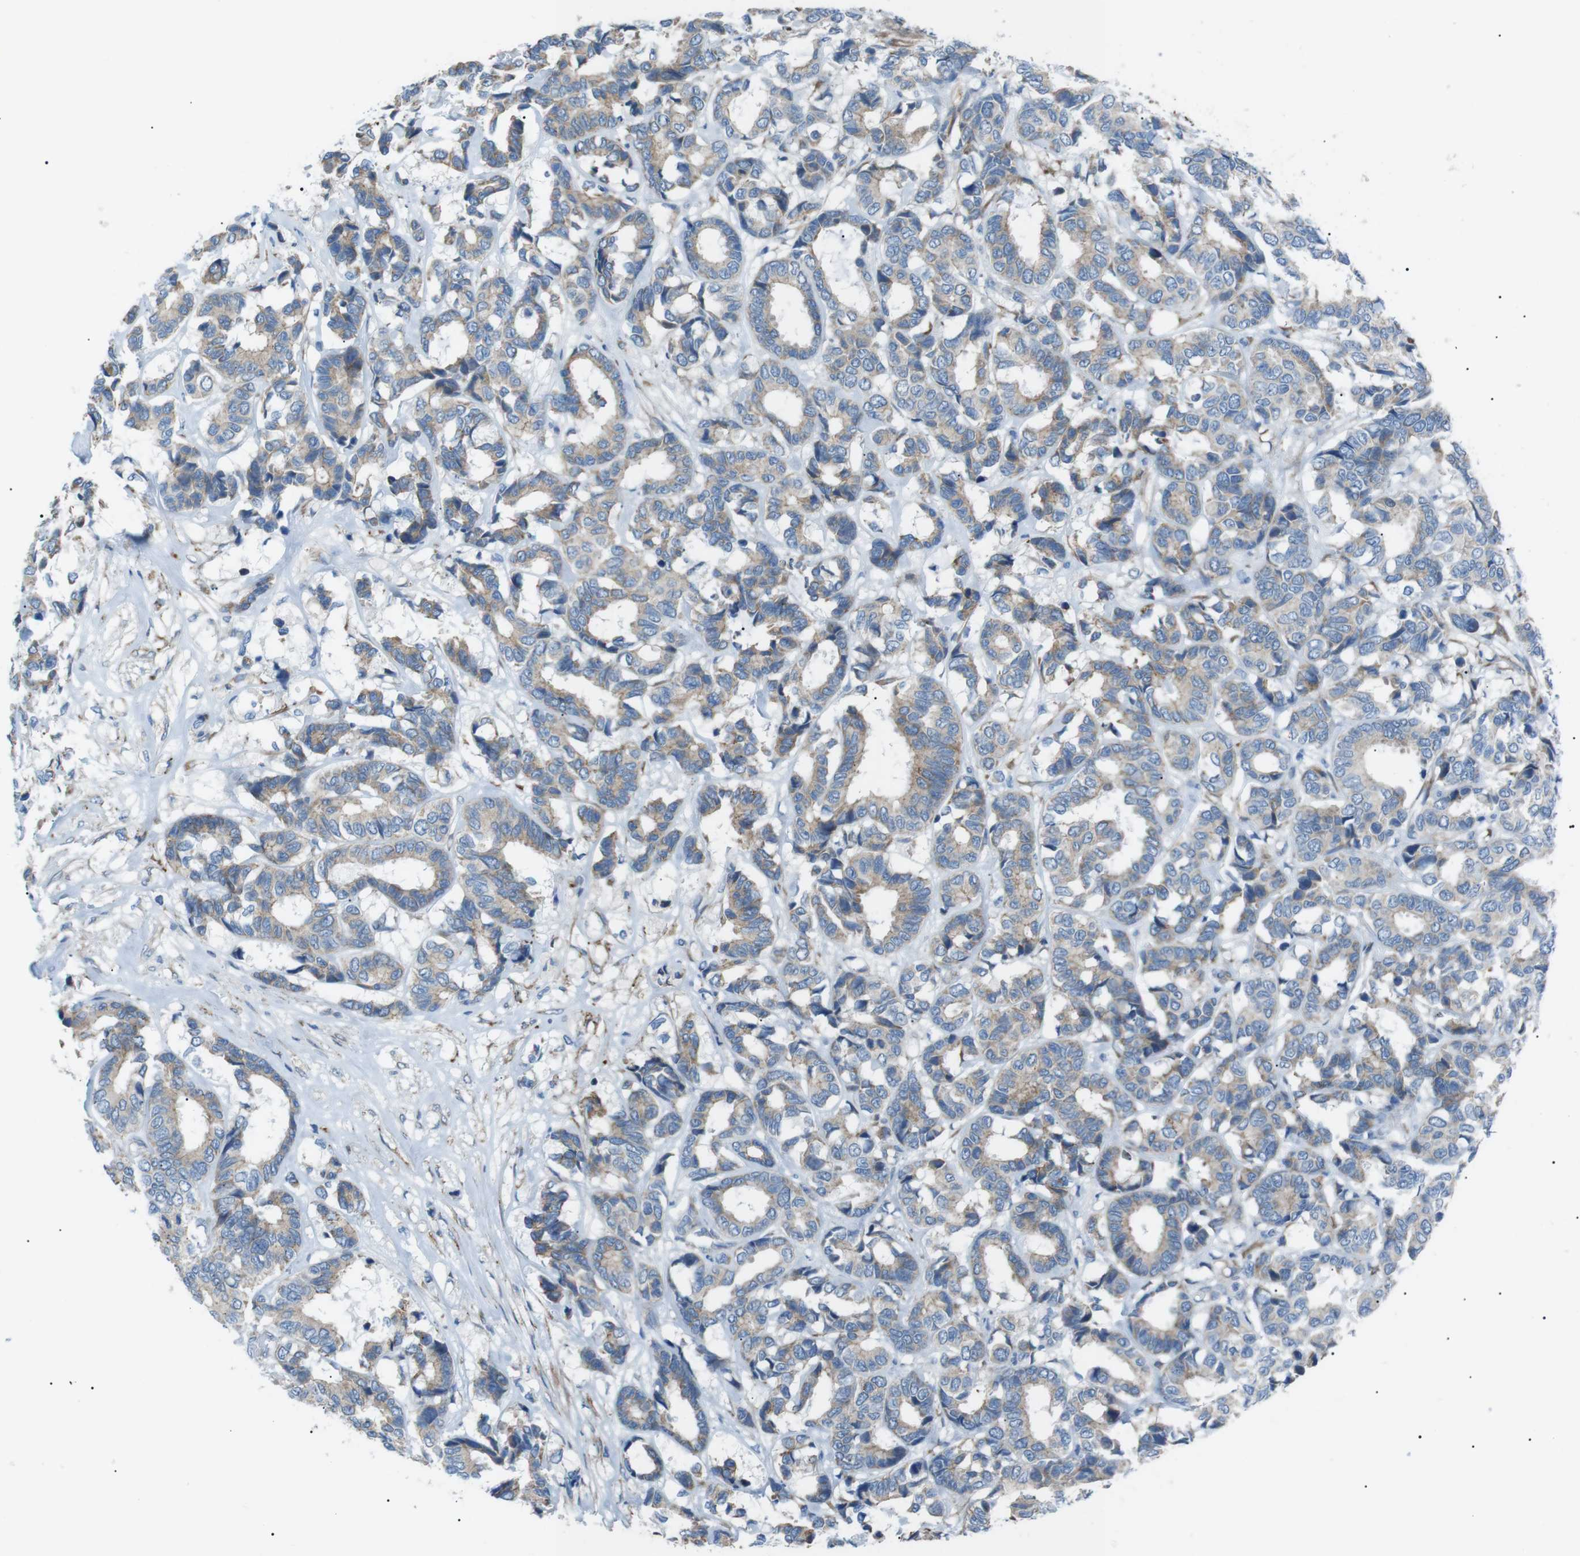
{"staining": {"intensity": "weak", "quantity": "25%-75%", "location": "cytoplasmic/membranous"}, "tissue": "breast cancer", "cell_type": "Tumor cells", "image_type": "cancer", "snomed": [{"axis": "morphology", "description": "Duct carcinoma"}, {"axis": "topography", "description": "Breast"}], "caption": "The micrograph demonstrates a brown stain indicating the presence of a protein in the cytoplasmic/membranous of tumor cells in invasive ductal carcinoma (breast).", "gene": "MTARC2", "patient": {"sex": "female", "age": 87}}